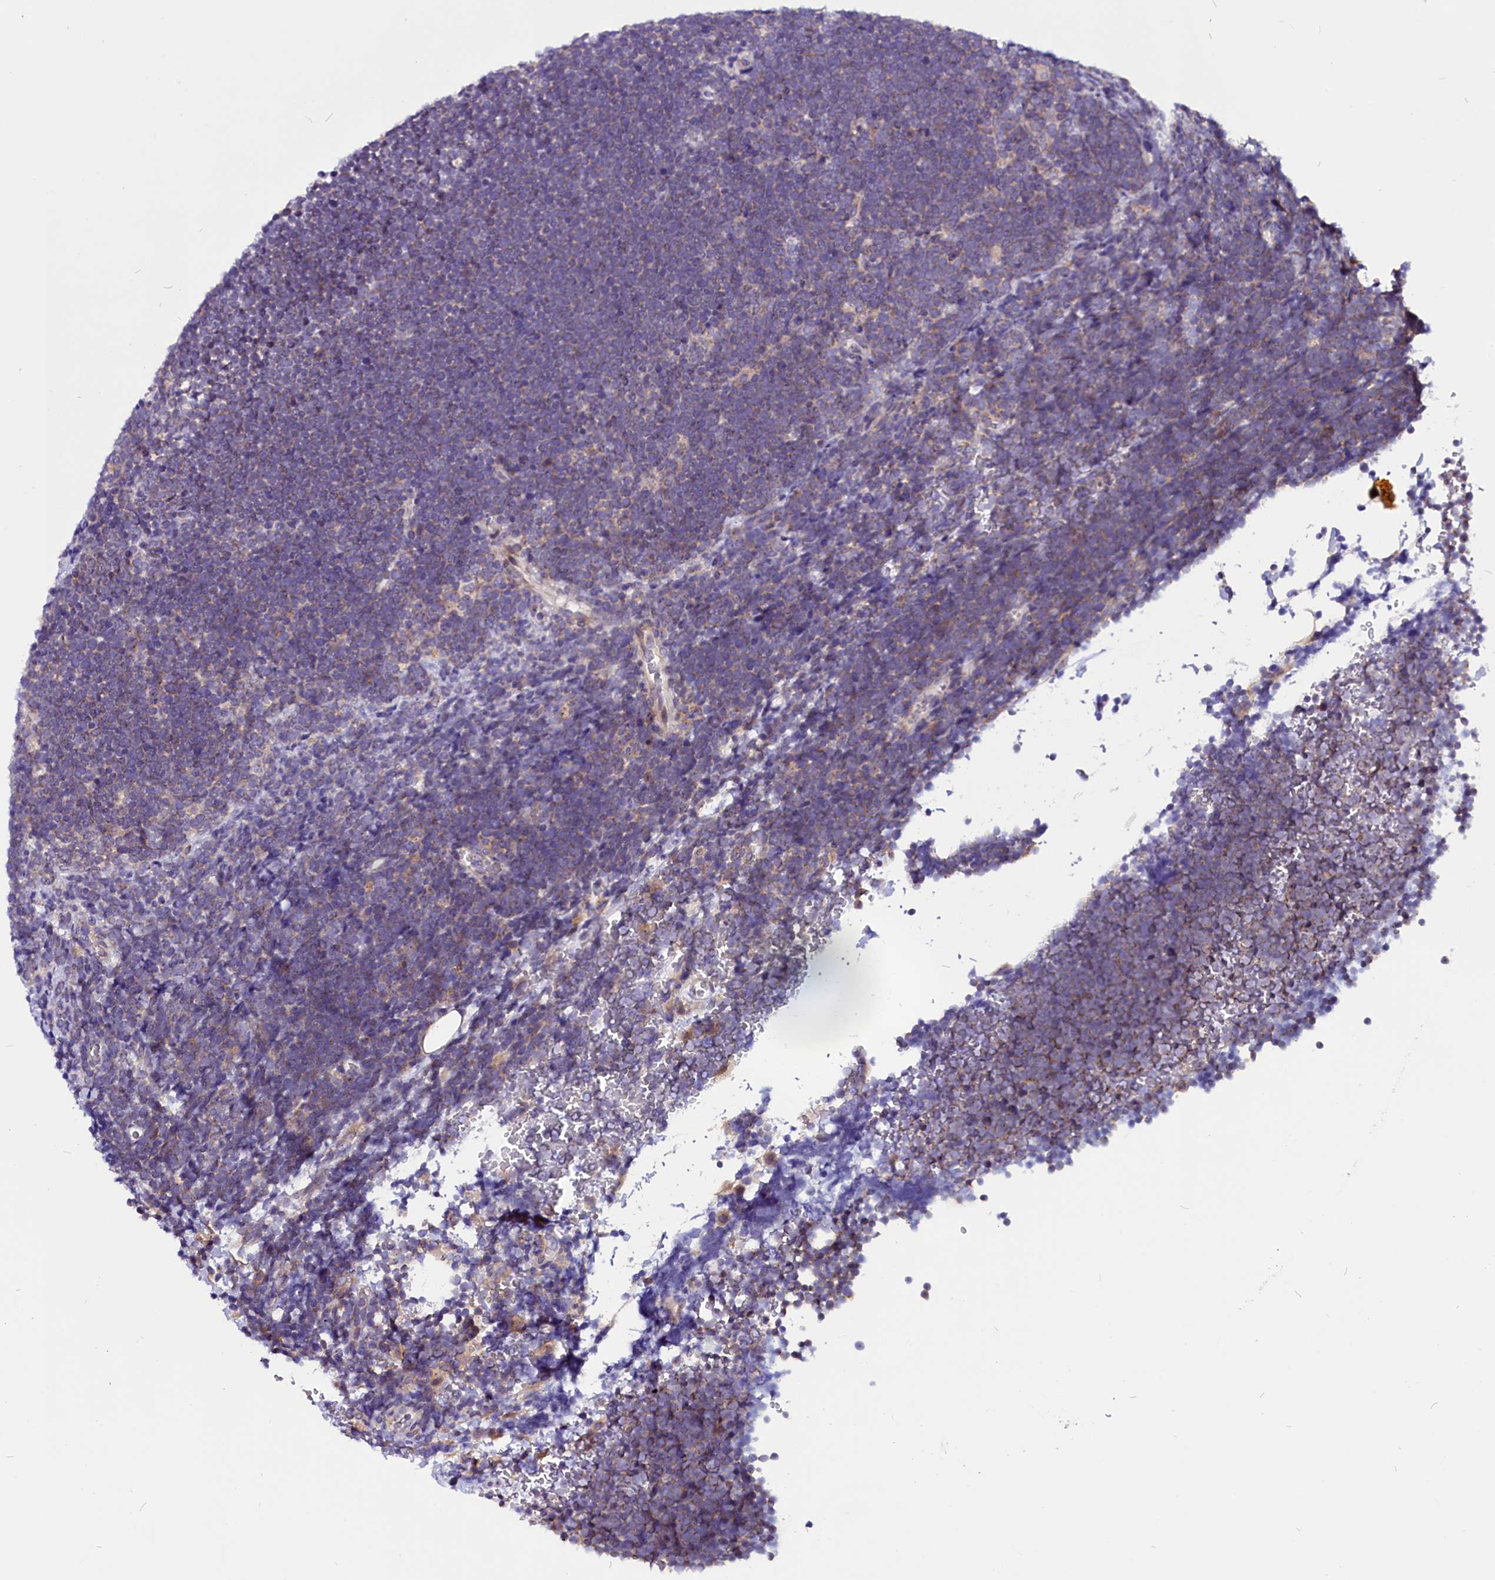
{"staining": {"intensity": "negative", "quantity": "none", "location": "none"}, "tissue": "lymphoma", "cell_type": "Tumor cells", "image_type": "cancer", "snomed": [{"axis": "morphology", "description": "Malignant lymphoma, non-Hodgkin's type, High grade"}, {"axis": "topography", "description": "Lymph node"}], "caption": "High power microscopy photomicrograph of an immunohistochemistry (IHC) micrograph of lymphoma, revealing no significant positivity in tumor cells. The staining was performed using DAB (3,3'-diaminobenzidine) to visualize the protein expression in brown, while the nuclei were stained in blue with hematoxylin (Magnification: 20x).", "gene": "CEP170", "patient": {"sex": "male", "age": 13}}